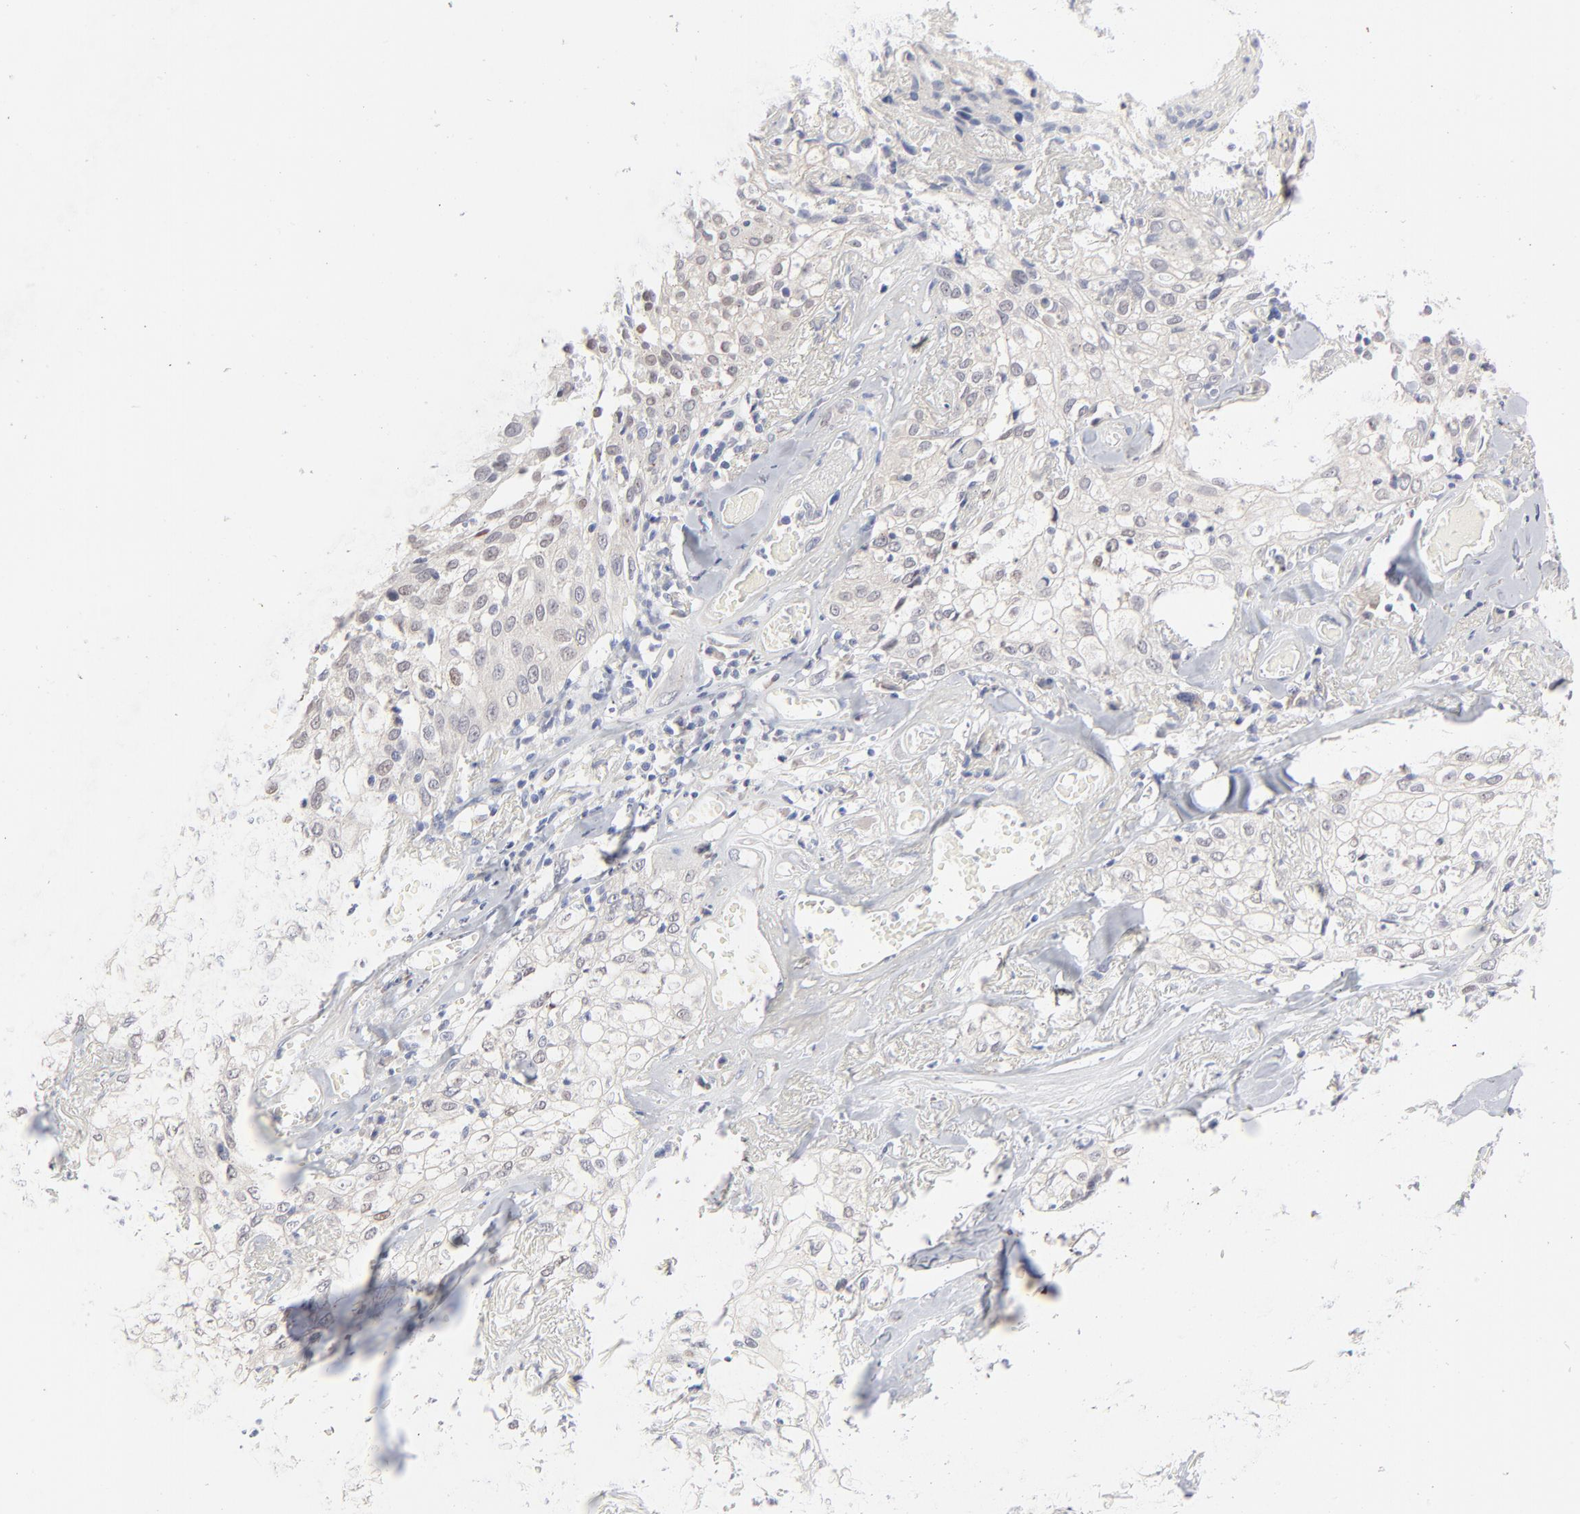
{"staining": {"intensity": "weak", "quantity": ">75%", "location": "cytoplasmic/membranous,nuclear"}, "tissue": "skin cancer", "cell_type": "Tumor cells", "image_type": "cancer", "snomed": [{"axis": "morphology", "description": "Squamous cell carcinoma, NOS"}, {"axis": "topography", "description": "Skin"}], "caption": "Squamous cell carcinoma (skin) tissue exhibits weak cytoplasmic/membranous and nuclear expression in about >75% of tumor cells, visualized by immunohistochemistry.", "gene": "DNAL4", "patient": {"sex": "male", "age": 65}}